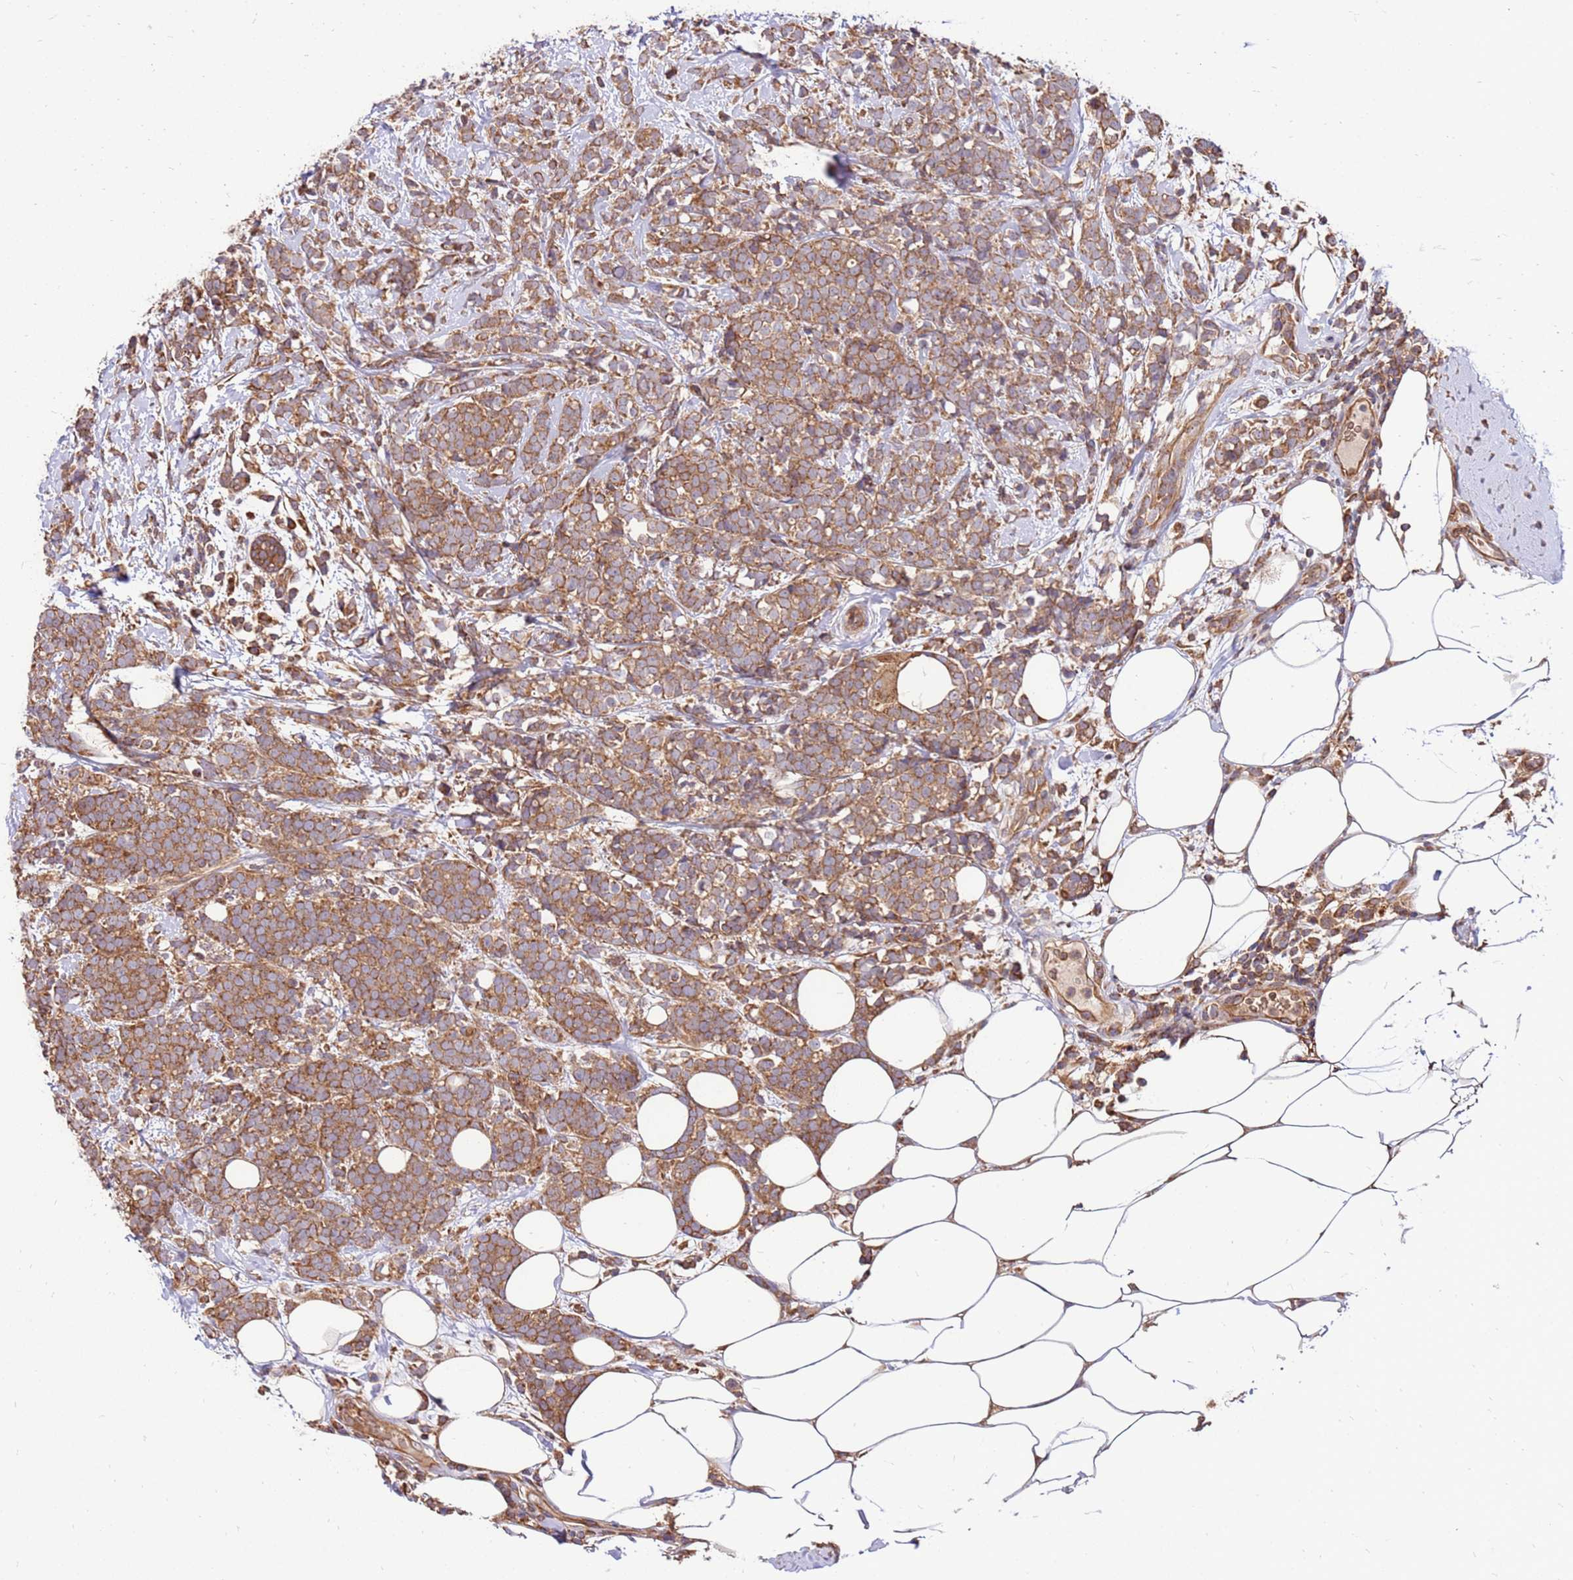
{"staining": {"intensity": "moderate", "quantity": ">75%", "location": "cytoplasmic/membranous"}, "tissue": "breast cancer", "cell_type": "Tumor cells", "image_type": "cancer", "snomed": [{"axis": "morphology", "description": "Lobular carcinoma"}, {"axis": "topography", "description": "Breast"}], "caption": "High-power microscopy captured an immunohistochemistry (IHC) image of breast lobular carcinoma, revealing moderate cytoplasmic/membranous expression in about >75% of tumor cells. (brown staining indicates protein expression, while blue staining denotes nuclei).", "gene": "SLC44A5", "patient": {"sex": "female", "age": 58}}